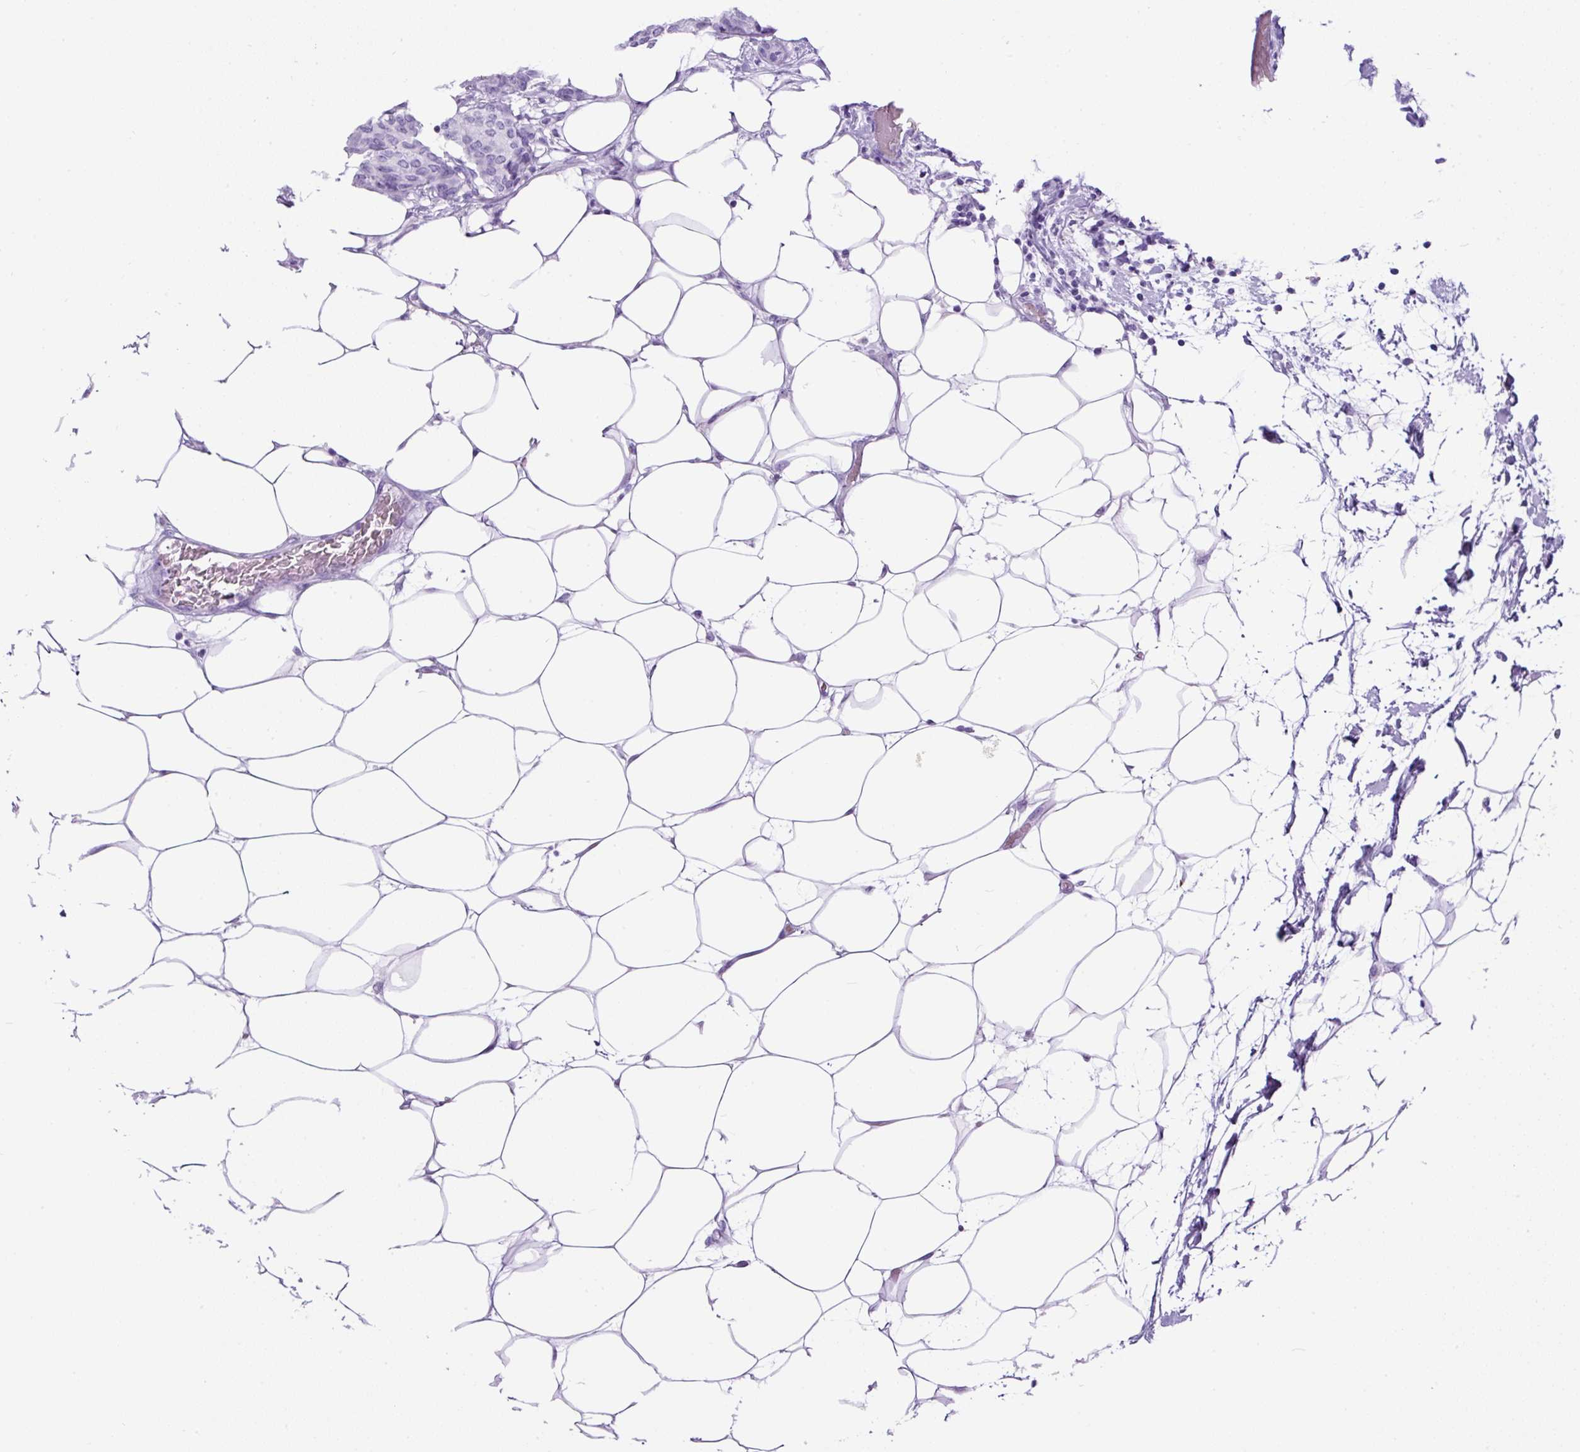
{"staining": {"intensity": "negative", "quantity": "none", "location": "none"}, "tissue": "breast cancer", "cell_type": "Tumor cells", "image_type": "cancer", "snomed": [{"axis": "morphology", "description": "Duct carcinoma"}, {"axis": "topography", "description": "Breast"}], "caption": "Breast cancer (infiltrating ductal carcinoma) stained for a protein using IHC shows no staining tumor cells.", "gene": "CEL", "patient": {"sex": "female", "age": 75}}